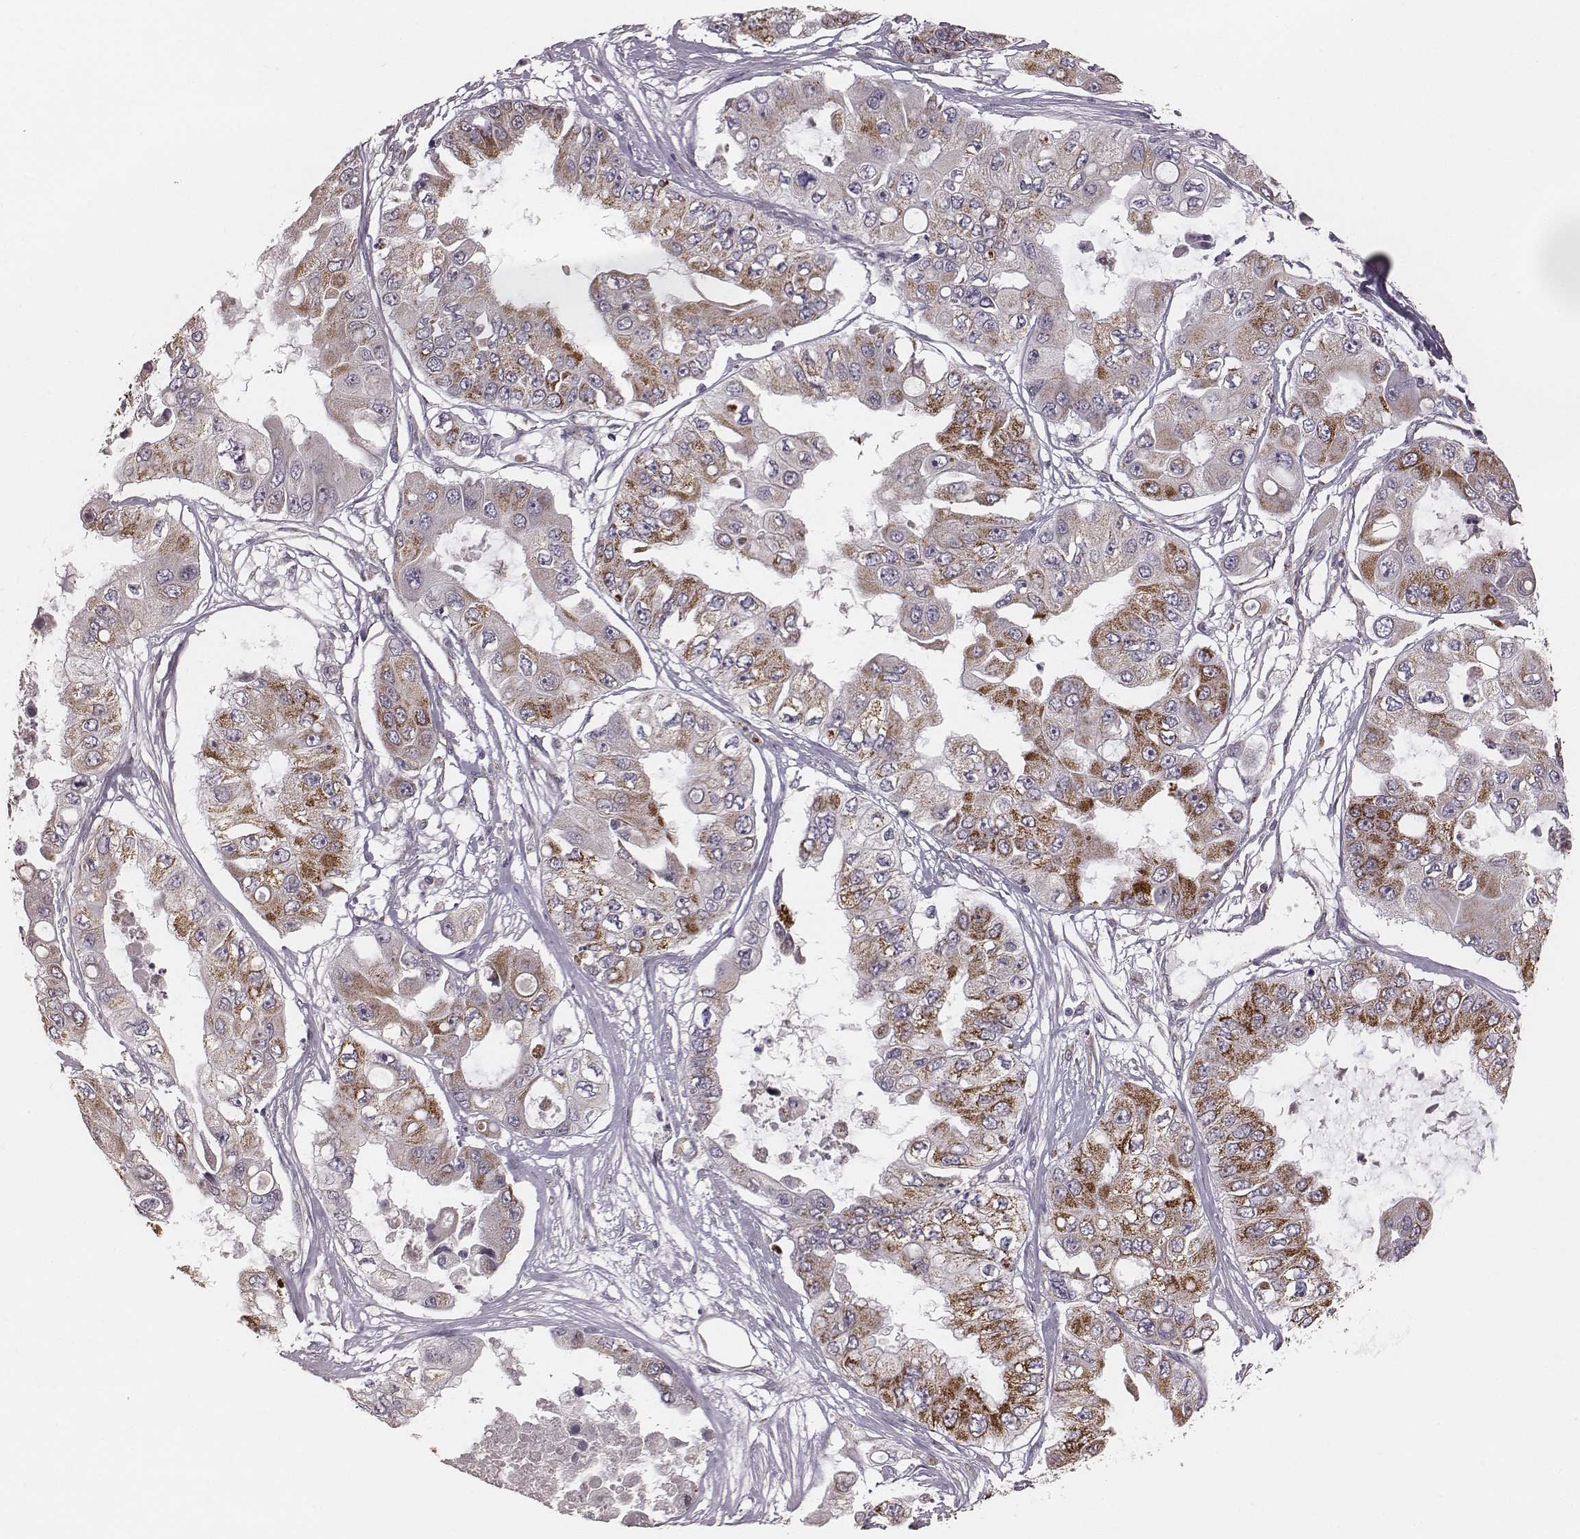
{"staining": {"intensity": "strong", "quantity": "<25%", "location": "cytoplasmic/membranous"}, "tissue": "ovarian cancer", "cell_type": "Tumor cells", "image_type": "cancer", "snomed": [{"axis": "morphology", "description": "Cystadenocarcinoma, serous, NOS"}, {"axis": "topography", "description": "Ovary"}], "caption": "A micrograph of serous cystadenocarcinoma (ovarian) stained for a protein displays strong cytoplasmic/membranous brown staining in tumor cells.", "gene": "TUFM", "patient": {"sex": "female", "age": 56}}